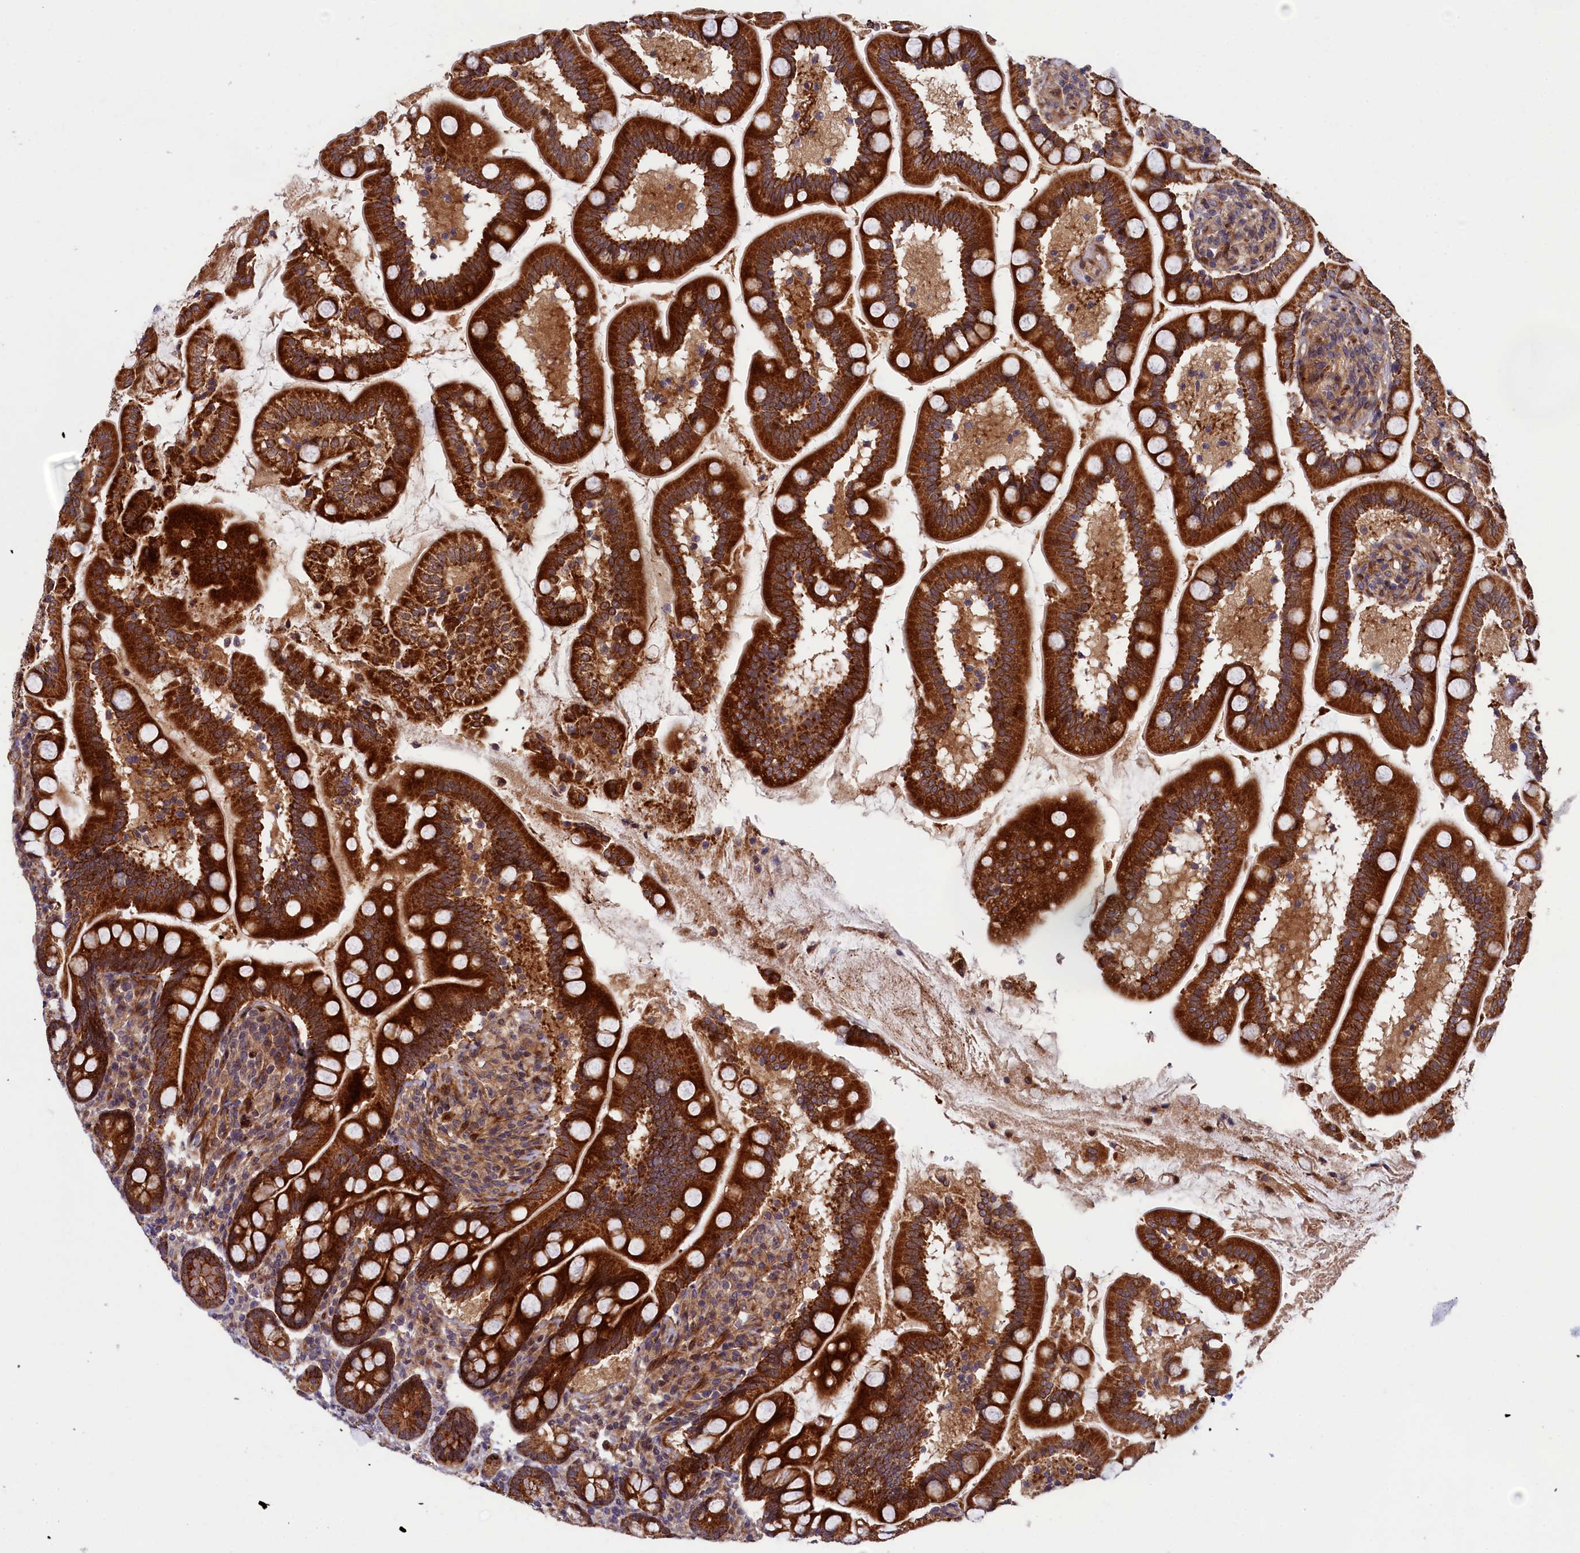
{"staining": {"intensity": "strong", "quantity": ">75%", "location": "cytoplasmic/membranous"}, "tissue": "small intestine", "cell_type": "Glandular cells", "image_type": "normal", "snomed": [{"axis": "morphology", "description": "Normal tissue, NOS"}, {"axis": "topography", "description": "Small intestine"}], "caption": "Glandular cells show high levels of strong cytoplasmic/membranous positivity in about >75% of cells in benign small intestine.", "gene": "PIK3C3", "patient": {"sex": "female", "age": 64}}